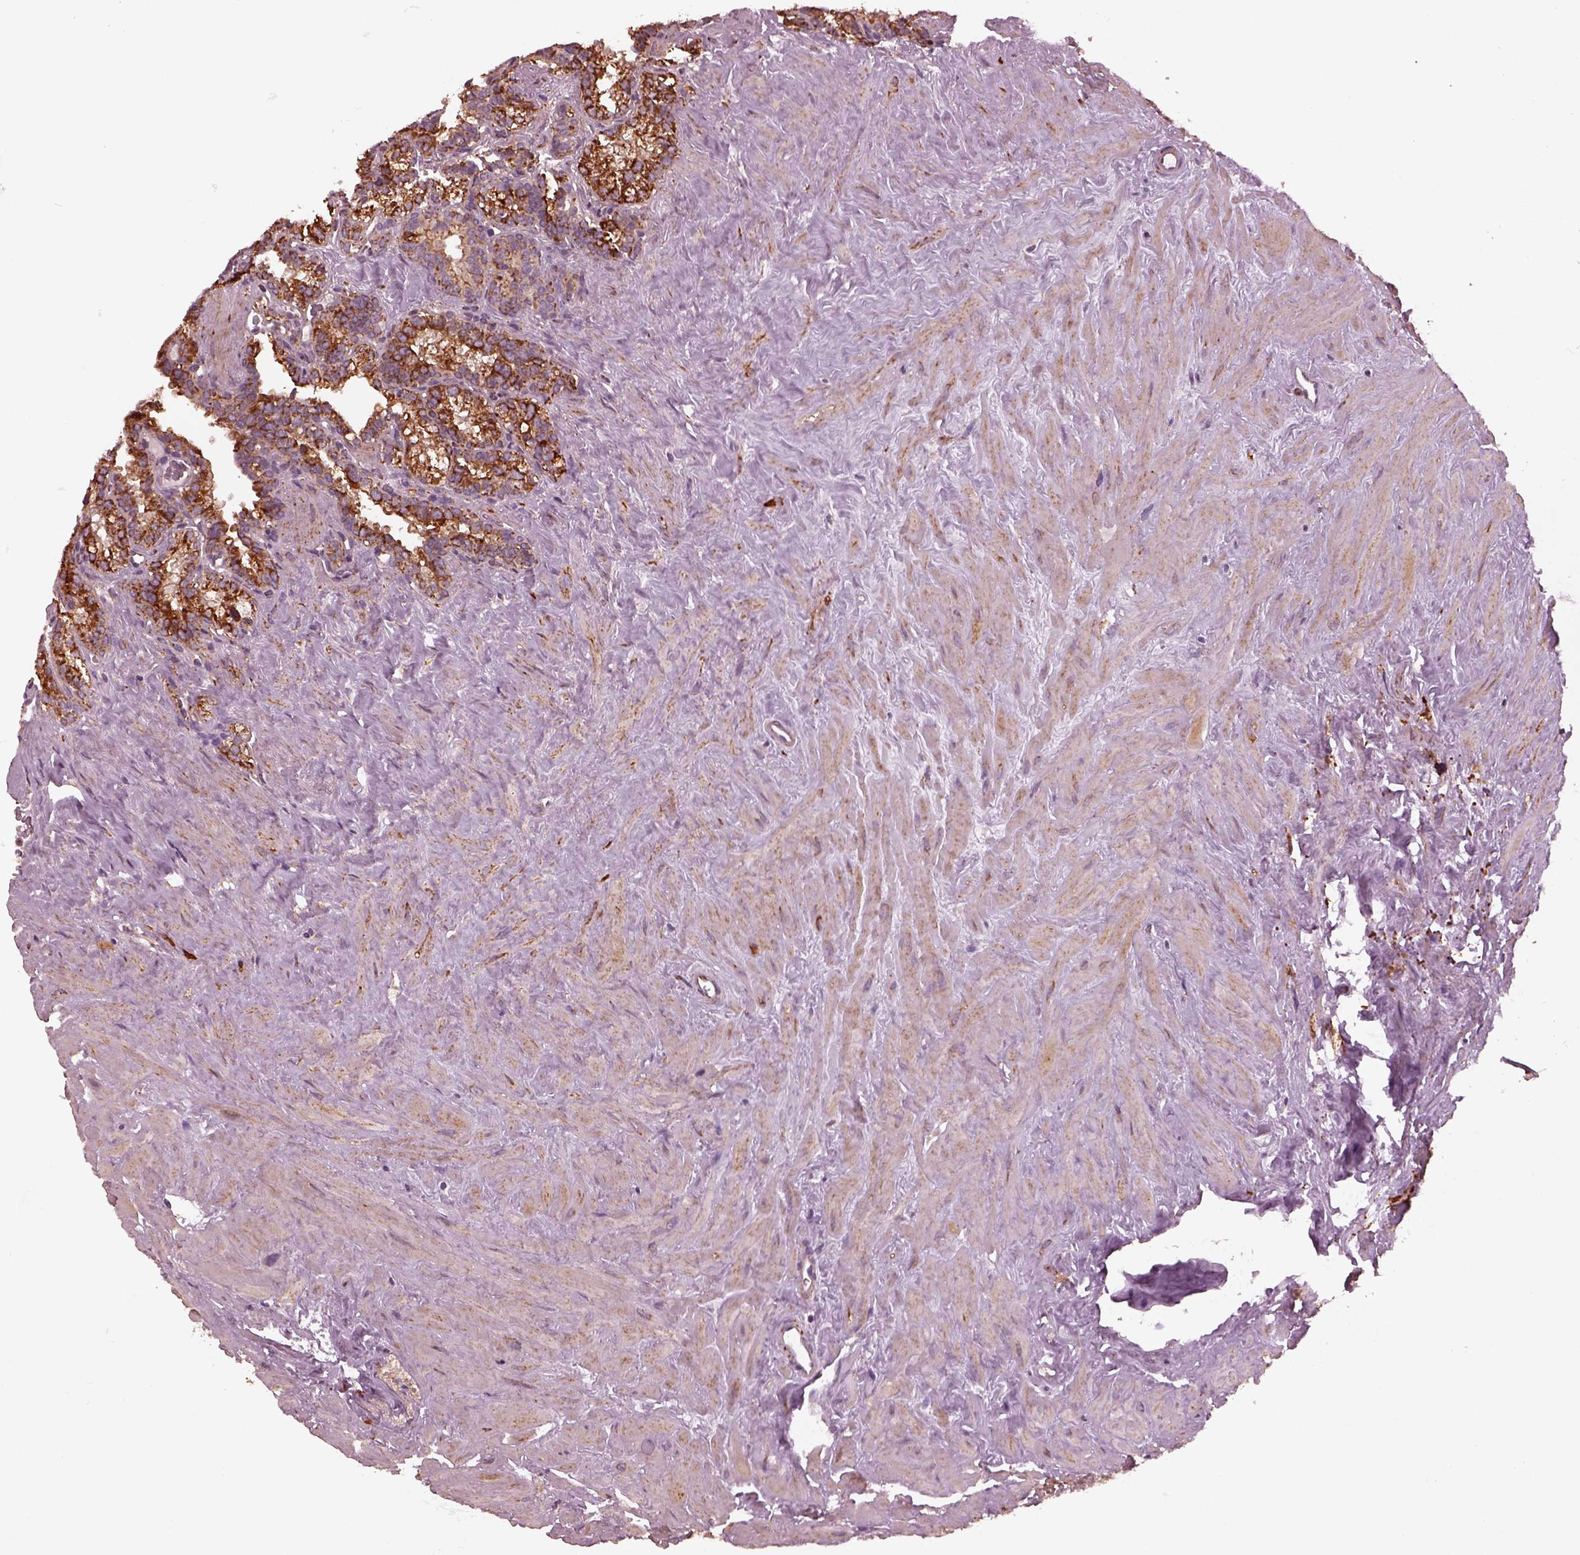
{"staining": {"intensity": "strong", "quantity": "25%-75%", "location": "cytoplasmic/membranous"}, "tissue": "seminal vesicle", "cell_type": "Glandular cells", "image_type": "normal", "snomed": [{"axis": "morphology", "description": "Normal tissue, NOS"}, {"axis": "topography", "description": "Seminal veicle"}], "caption": "An immunohistochemistry (IHC) image of benign tissue is shown. Protein staining in brown highlights strong cytoplasmic/membranous positivity in seminal vesicle within glandular cells.", "gene": "NDUFB10", "patient": {"sex": "male", "age": 71}}